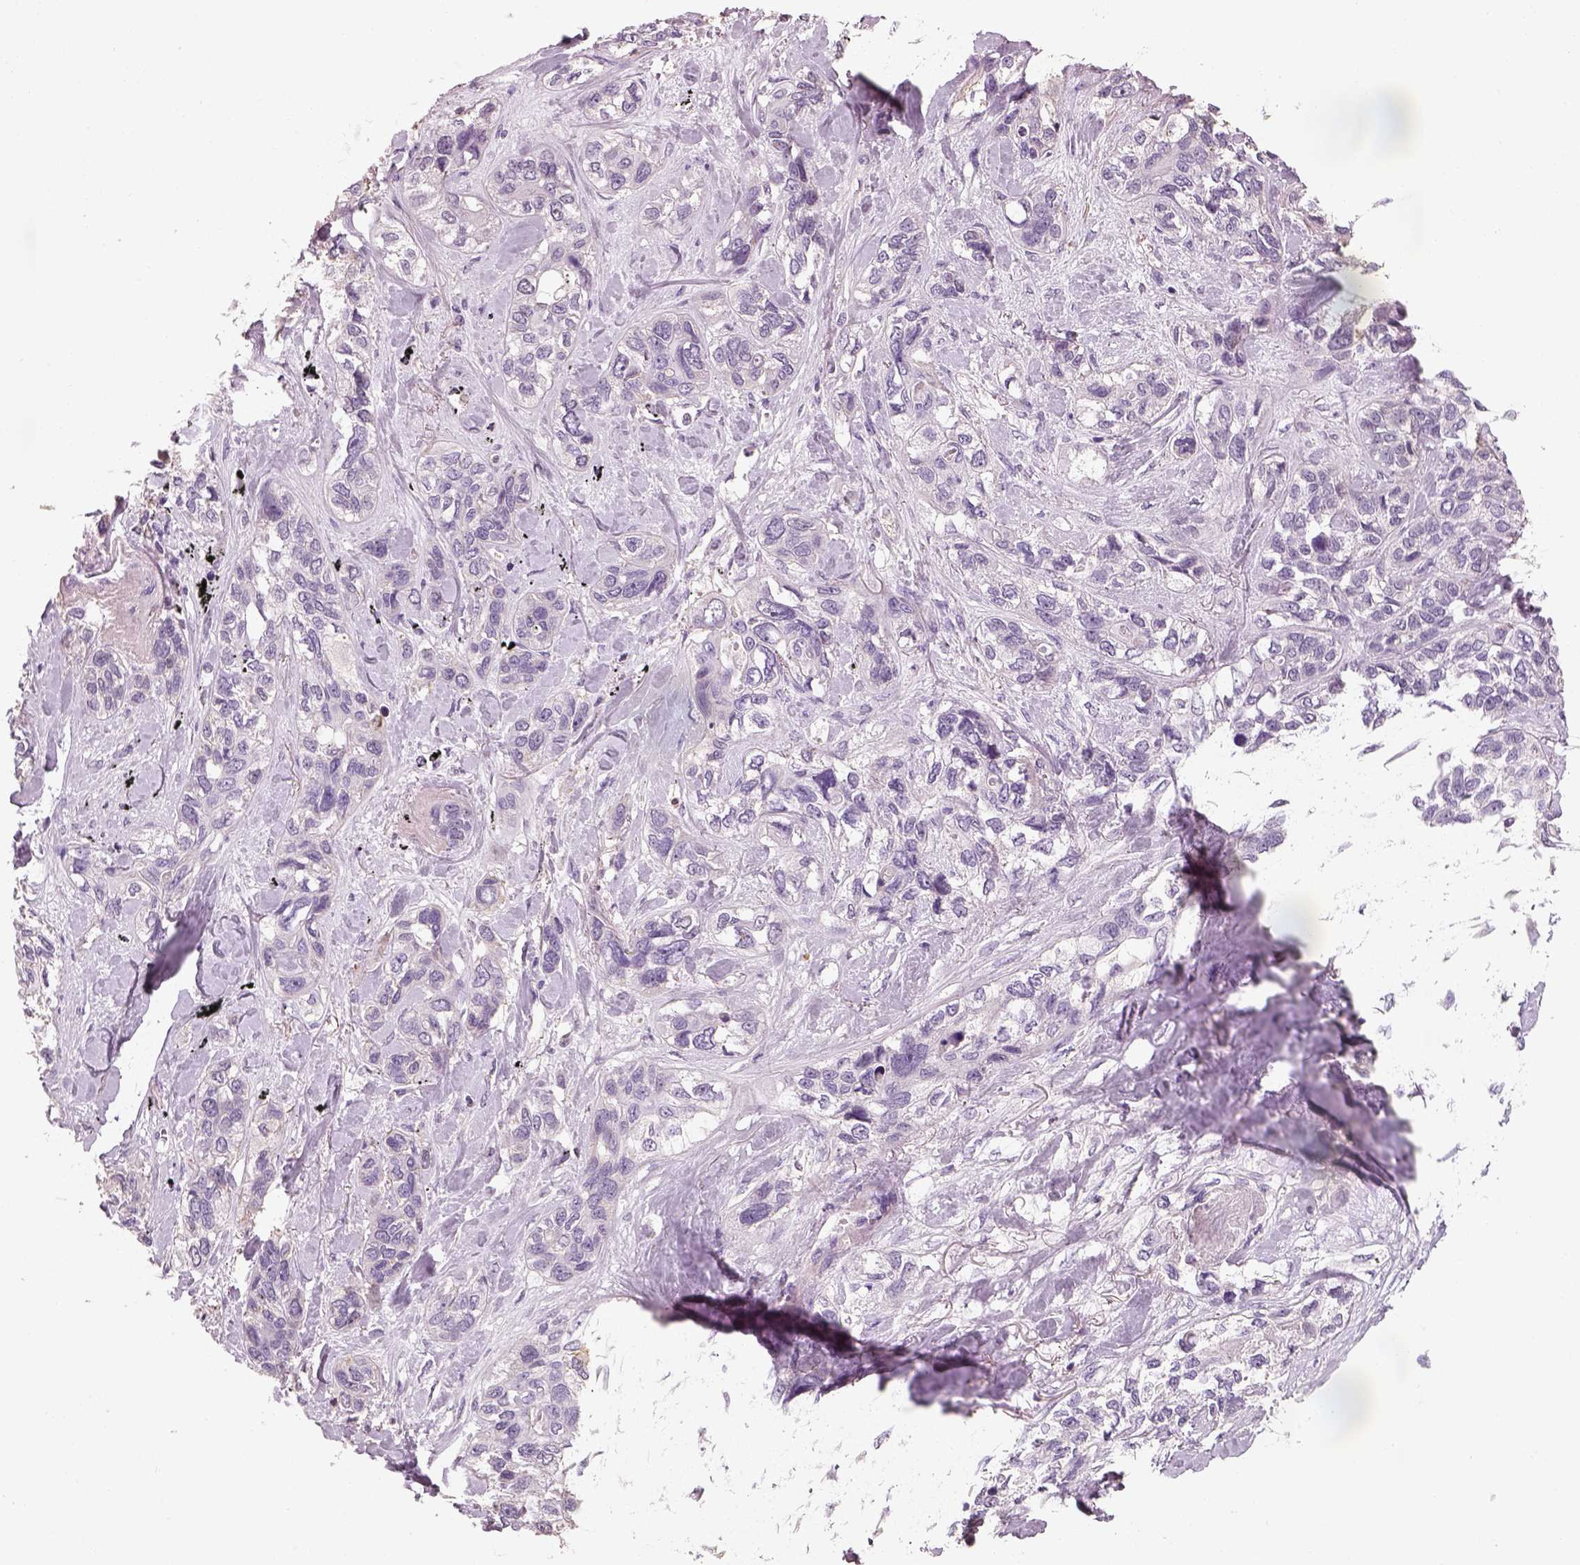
{"staining": {"intensity": "negative", "quantity": "none", "location": "none"}, "tissue": "lung cancer", "cell_type": "Tumor cells", "image_type": "cancer", "snomed": [{"axis": "morphology", "description": "Squamous cell carcinoma, NOS"}, {"axis": "topography", "description": "Lung"}], "caption": "Histopathology image shows no protein expression in tumor cells of lung cancer tissue. (Stains: DAB immunohistochemistry with hematoxylin counter stain, Microscopy: brightfield microscopy at high magnification).", "gene": "OTUD6A", "patient": {"sex": "female", "age": 70}}